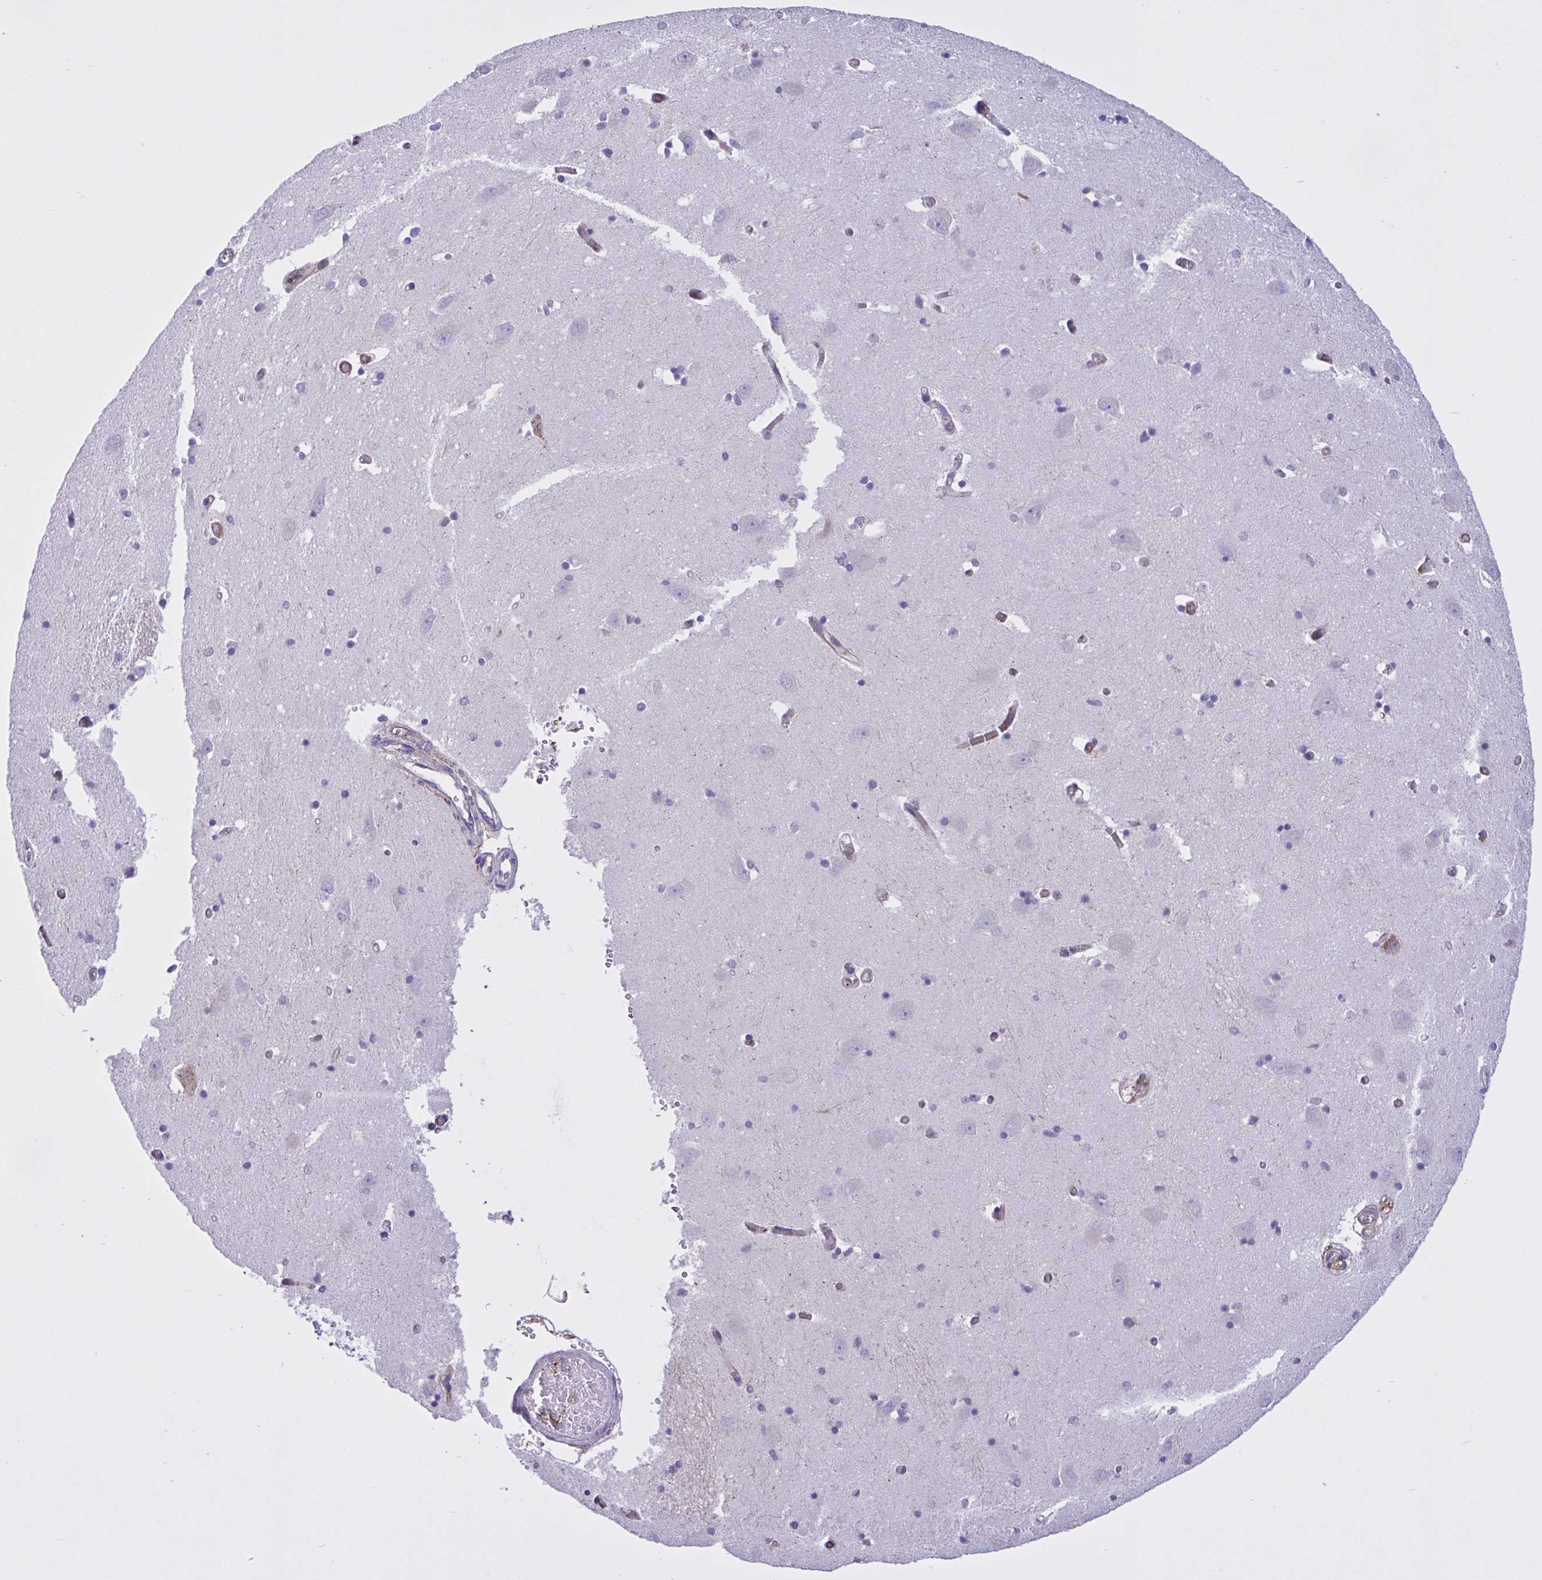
{"staining": {"intensity": "negative", "quantity": "none", "location": "none"}, "tissue": "caudate", "cell_type": "Glial cells", "image_type": "normal", "snomed": [{"axis": "morphology", "description": "Normal tissue, NOS"}, {"axis": "topography", "description": "Lateral ventricle wall"}, {"axis": "topography", "description": "Hippocampus"}], "caption": "IHC image of unremarkable caudate stained for a protein (brown), which exhibits no staining in glial cells.", "gene": "OR51M1", "patient": {"sex": "female", "age": 63}}